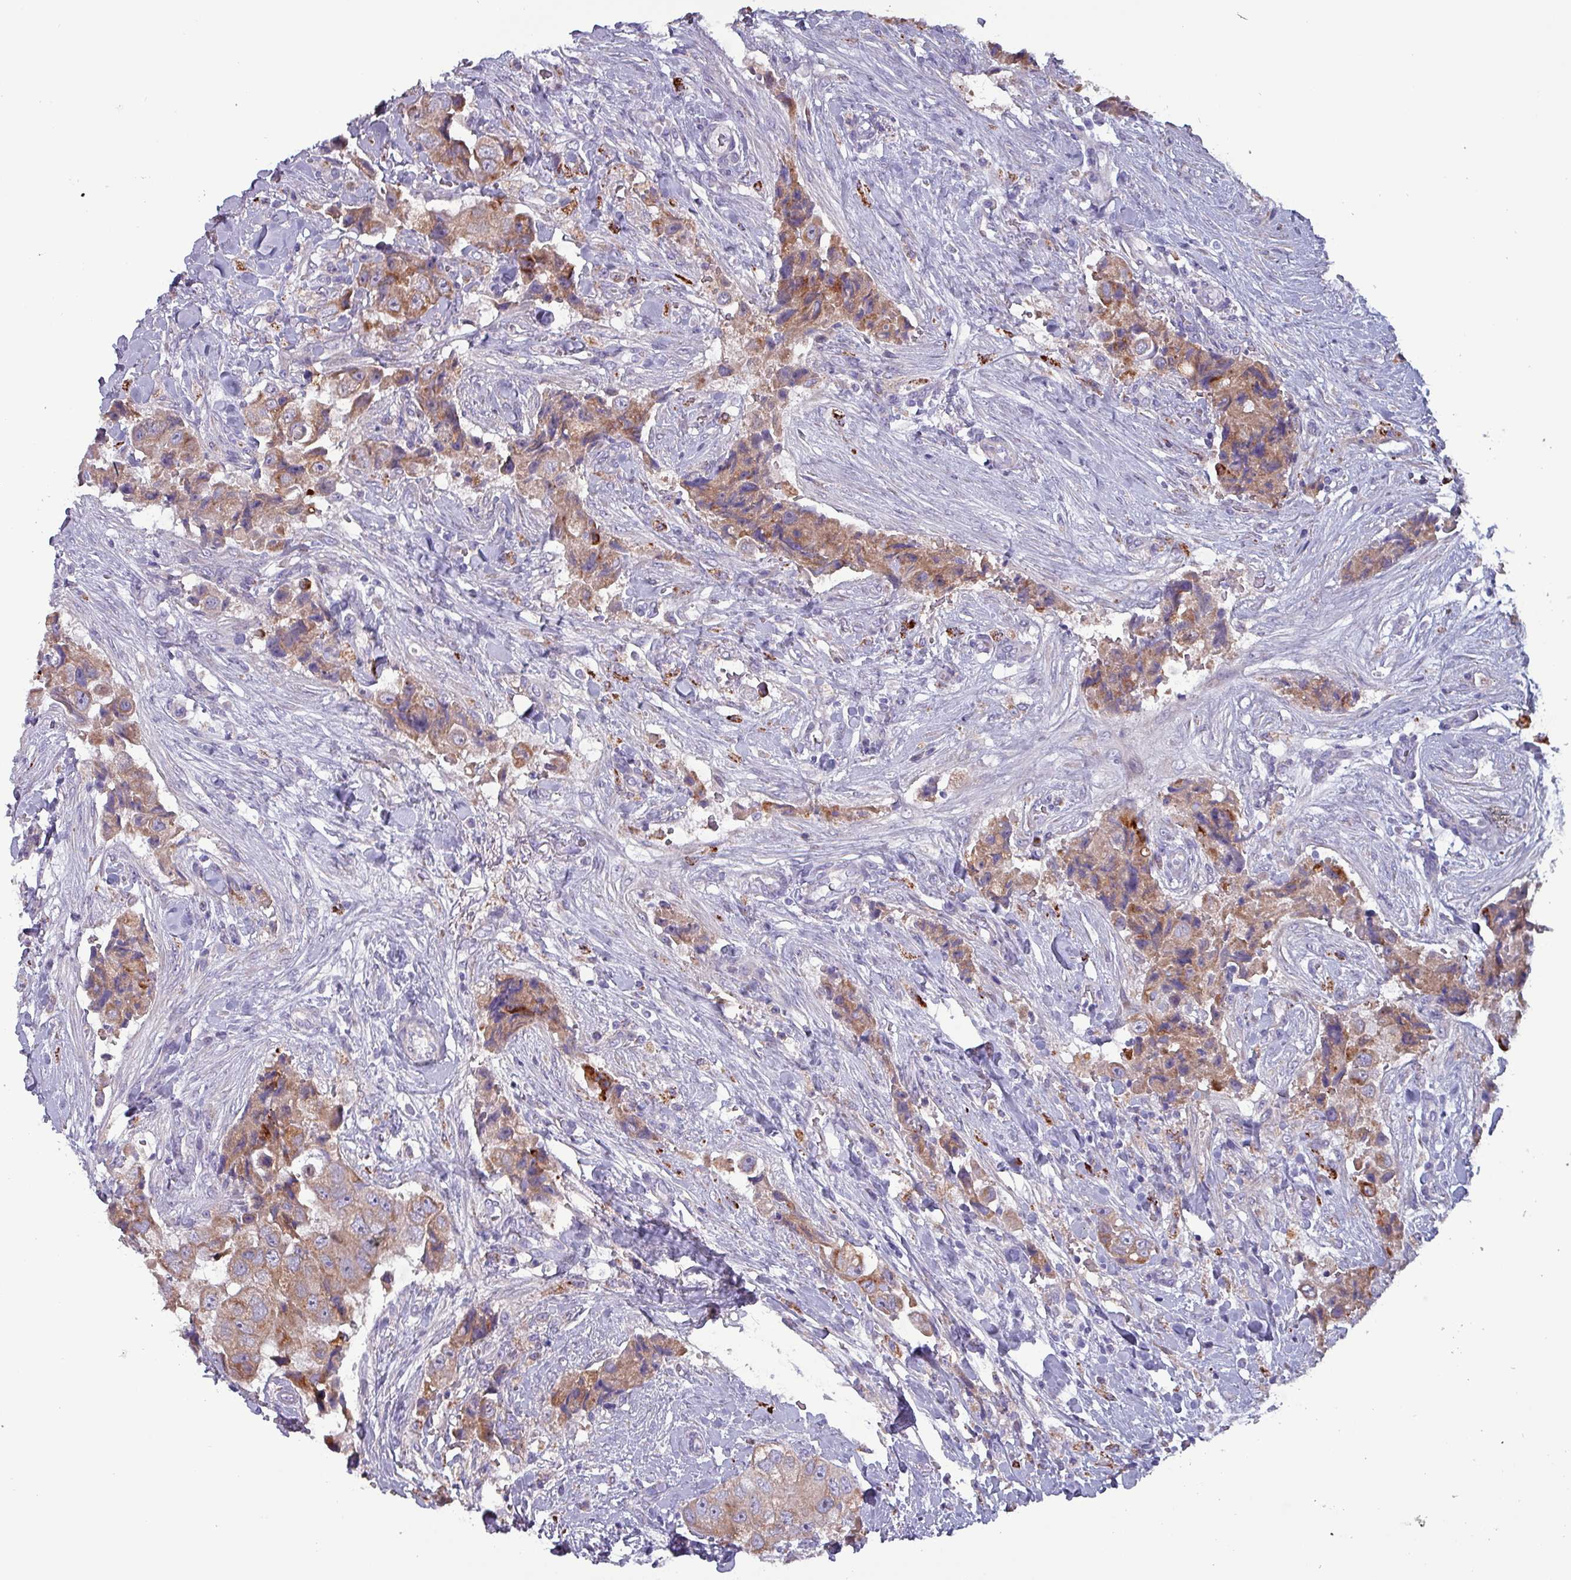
{"staining": {"intensity": "moderate", "quantity": ">75%", "location": "cytoplasmic/membranous"}, "tissue": "breast cancer", "cell_type": "Tumor cells", "image_type": "cancer", "snomed": [{"axis": "morphology", "description": "Normal tissue, NOS"}, {"axis": "morphology", "description": "Duct carcinoma"}, {"axis": "topography", "description": "Breast"}], "caption": "Breast cancer (intraductal carcinoma) stained for a protein demonstrates moderate cytoplasmic/membranous positivity in tumor cells. The protein is shown in brown color, while the nuclei are stained blue.", "gene": "HSD3B7", "patient": {"sex": "female", "age": 62}}